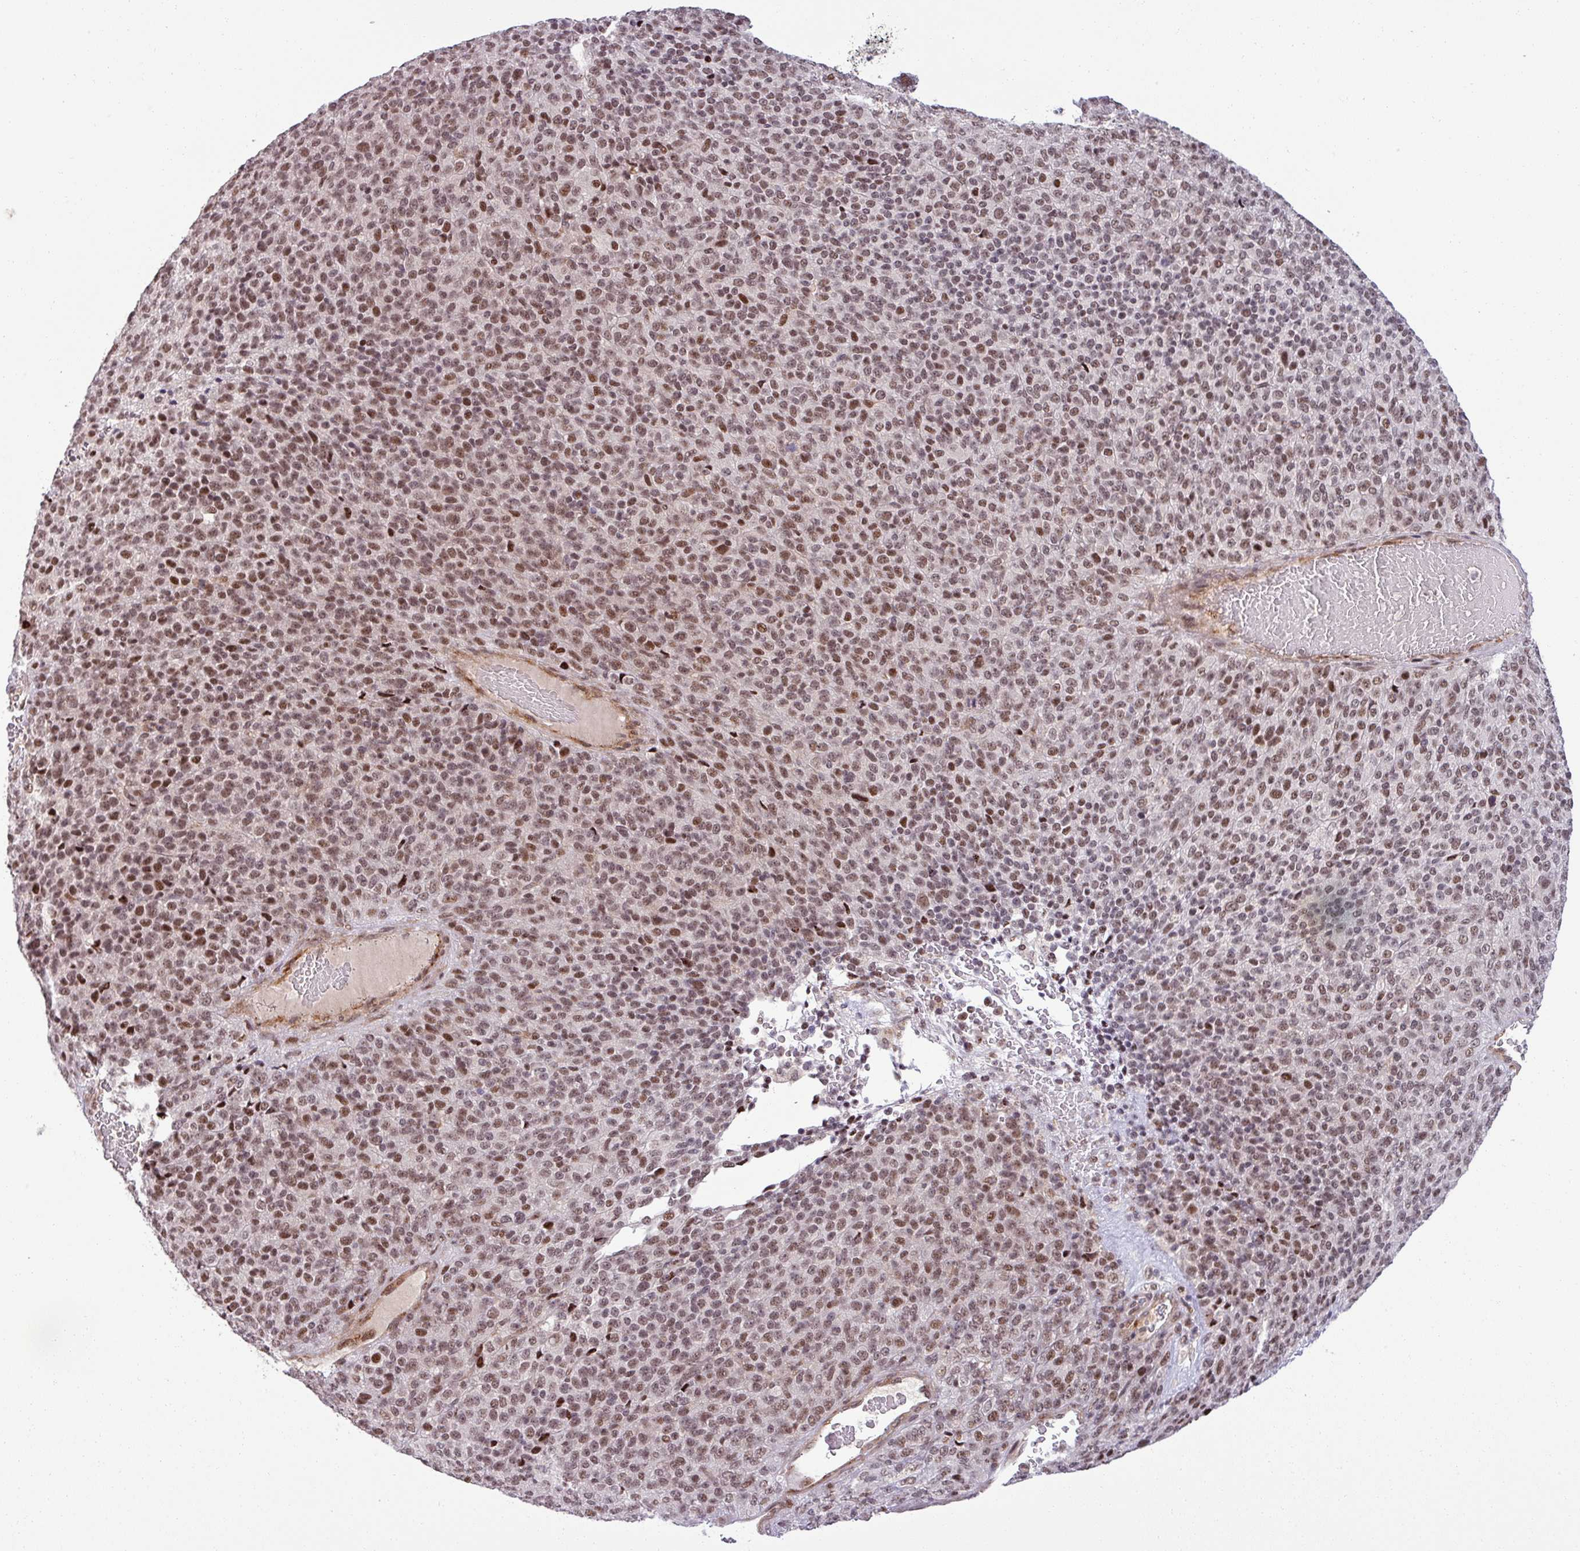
{"staining": {"intensity": "moderate", "quantity": ">75%", "location": "nuclear"}, "tissue": "melanoma", "cell_type": "Tumor cells", "image_type": "cancer", "snomed": [{"axis": "morphology", "description": "Malignant melanoma, Metastatic site"}, {"axis": "topography", "description": "Brain"}], "caption": "IHC staining of malignant melanoma (metastatic site), which exhibits medium levels of moderate nuclear staining in approximately >75% of tumor cells indicating moderate nuclear protein staining. The staining was performed using DAB (brown) for protein detection and nuclei were counterstained in hematoxylin (blue).", "gene": "PTPN20", "patient": {"sex": "female", "age": 56}}